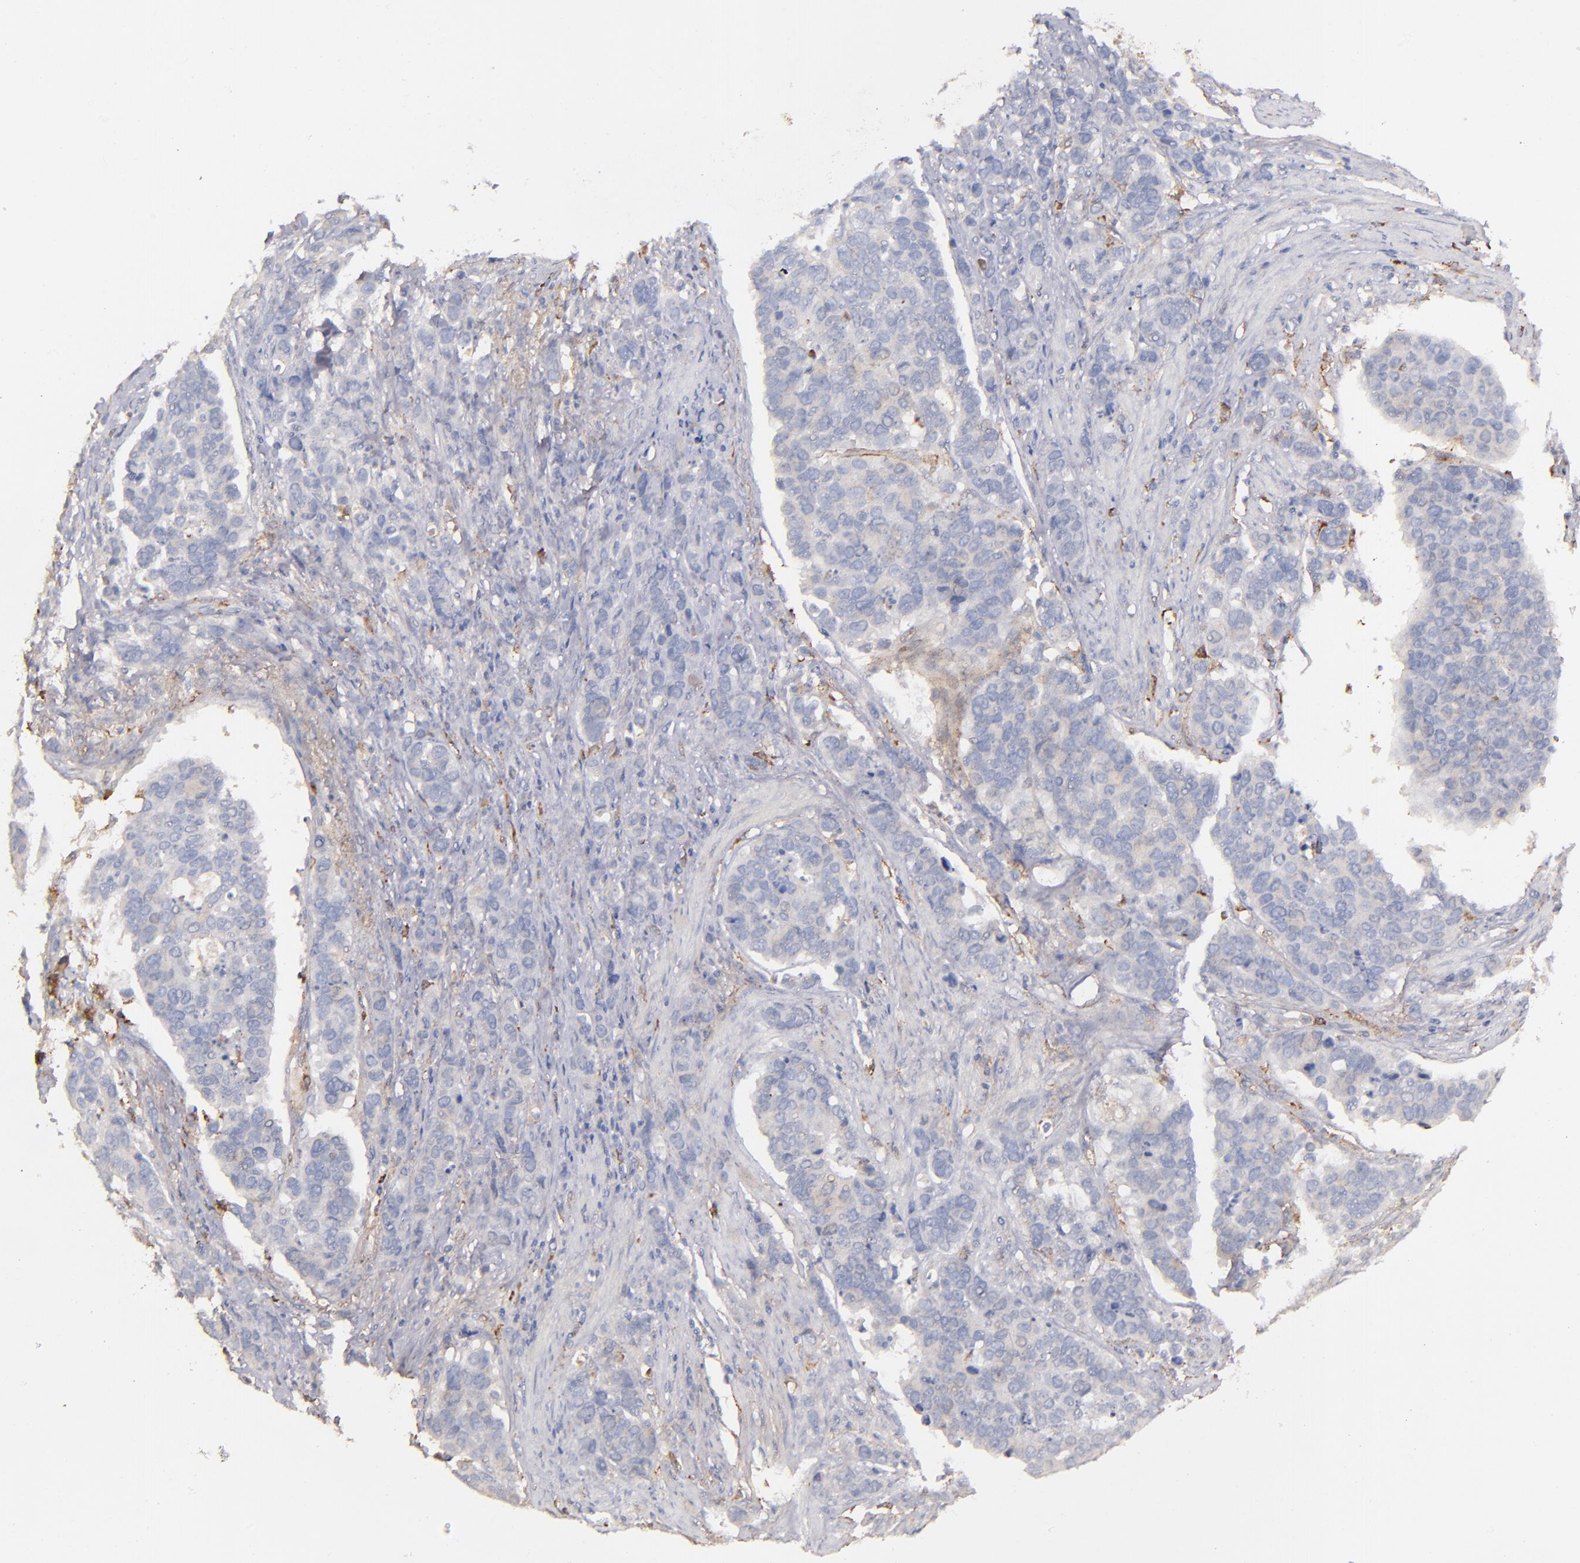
{"staining": {"intensity": "negative", "quantity": "none", "location": "none"}, "tissue": "stomach cancer", "cell_type": "Tumor cells", "image_type": "cancer", "snomed": [{"axis": "morphology", "description": "Adenocarcinoma, NOS"}, {"axis": "topography", "description": "Stomach, upper"}], "caption": "There is no significant staining in tumor cells of stomach cancer.", "gene": "C1QA", "patient": {"sex": "male", "age": 71}}